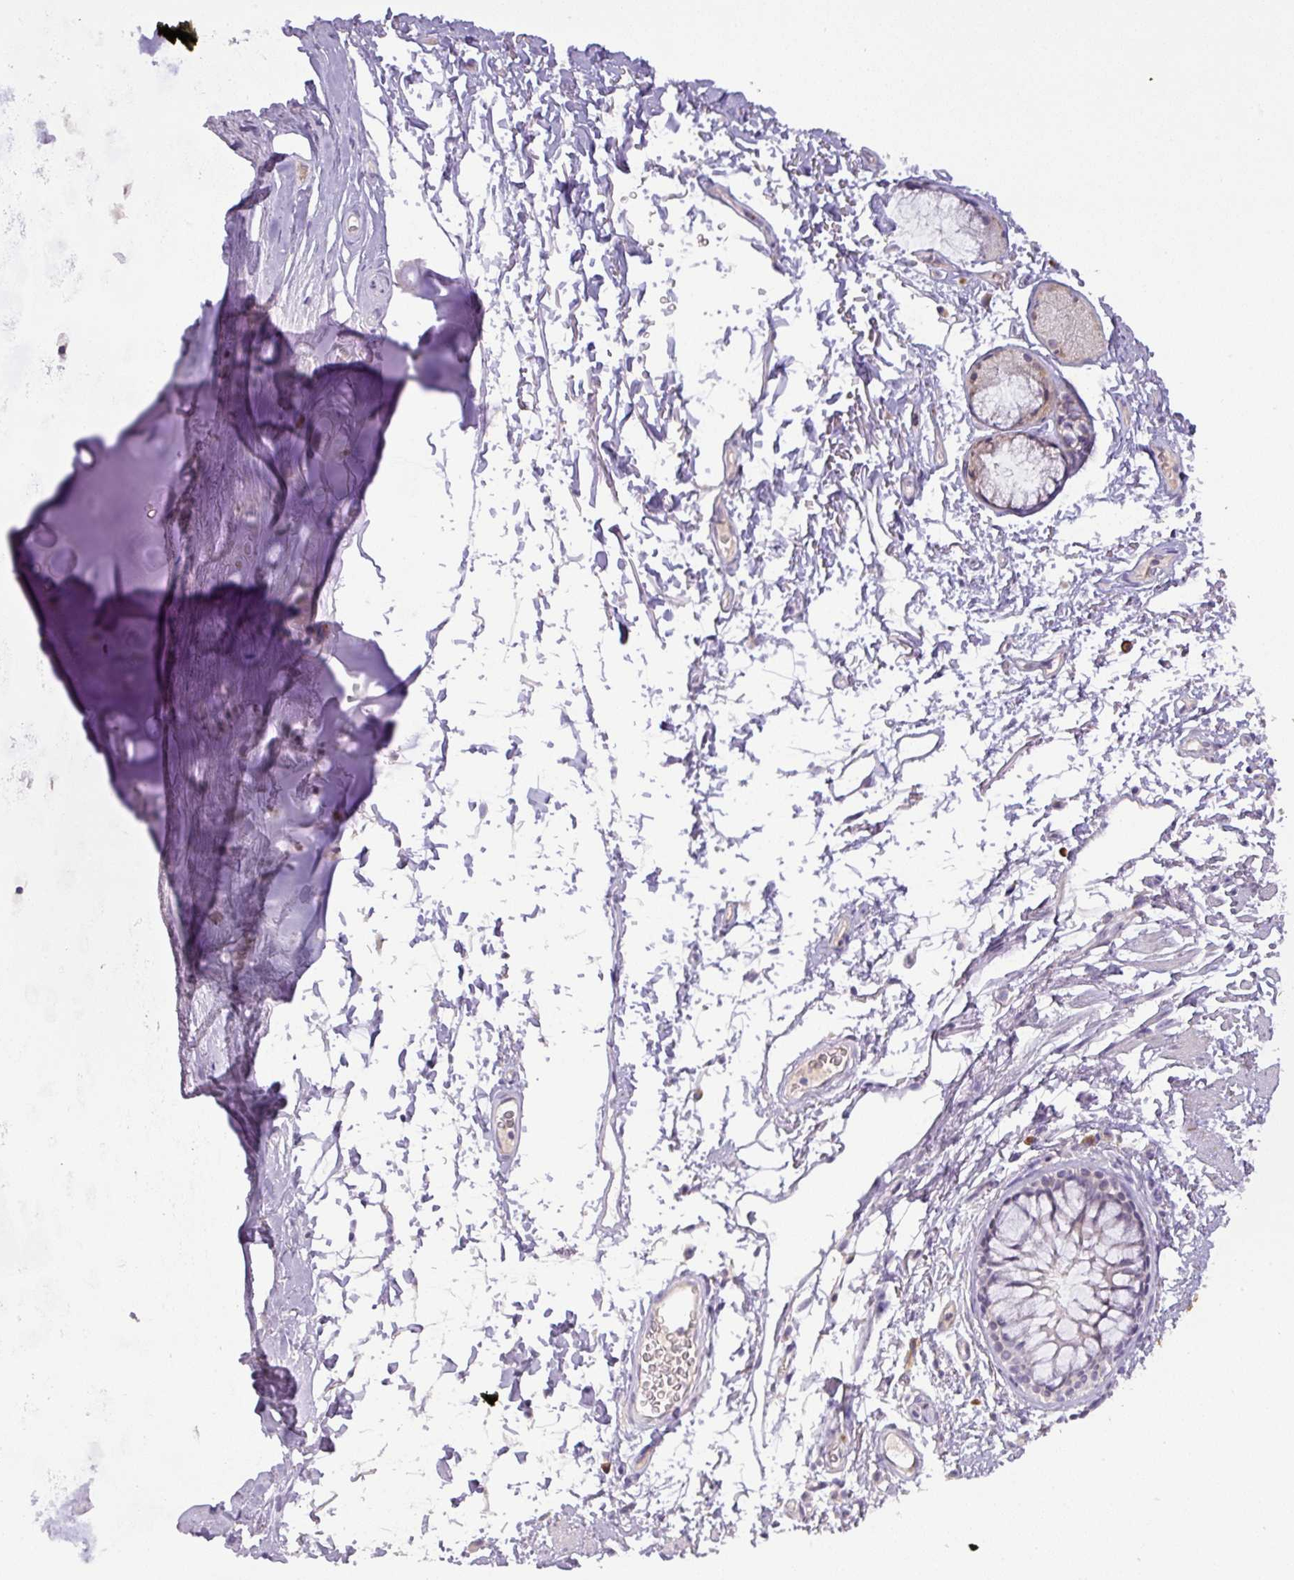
{"staining": {"intensity": "weak", "quantity": "25%-75%", "location": "cytoplasmic/membranous"}, "tissue": "bronchus", "cell_type": "Respiratory epithelial cells", "image_type": "normal", "snomed": [{"axis": "morphology", "description": "Normal tissue, NOS"}, {"axis": "topography", "description": "Cartilage tissue"}, {"axis": "topography", "description": "Bronchus"}], "caption": "Bronchus was stained to show a protein in brown. There is low levels of weak cytoplasmic/membranous positivity in about 25%-75% of respiratory epithelial cells.", "gene": "DRD5", "patient": {"sex": "female", "age": 73}}